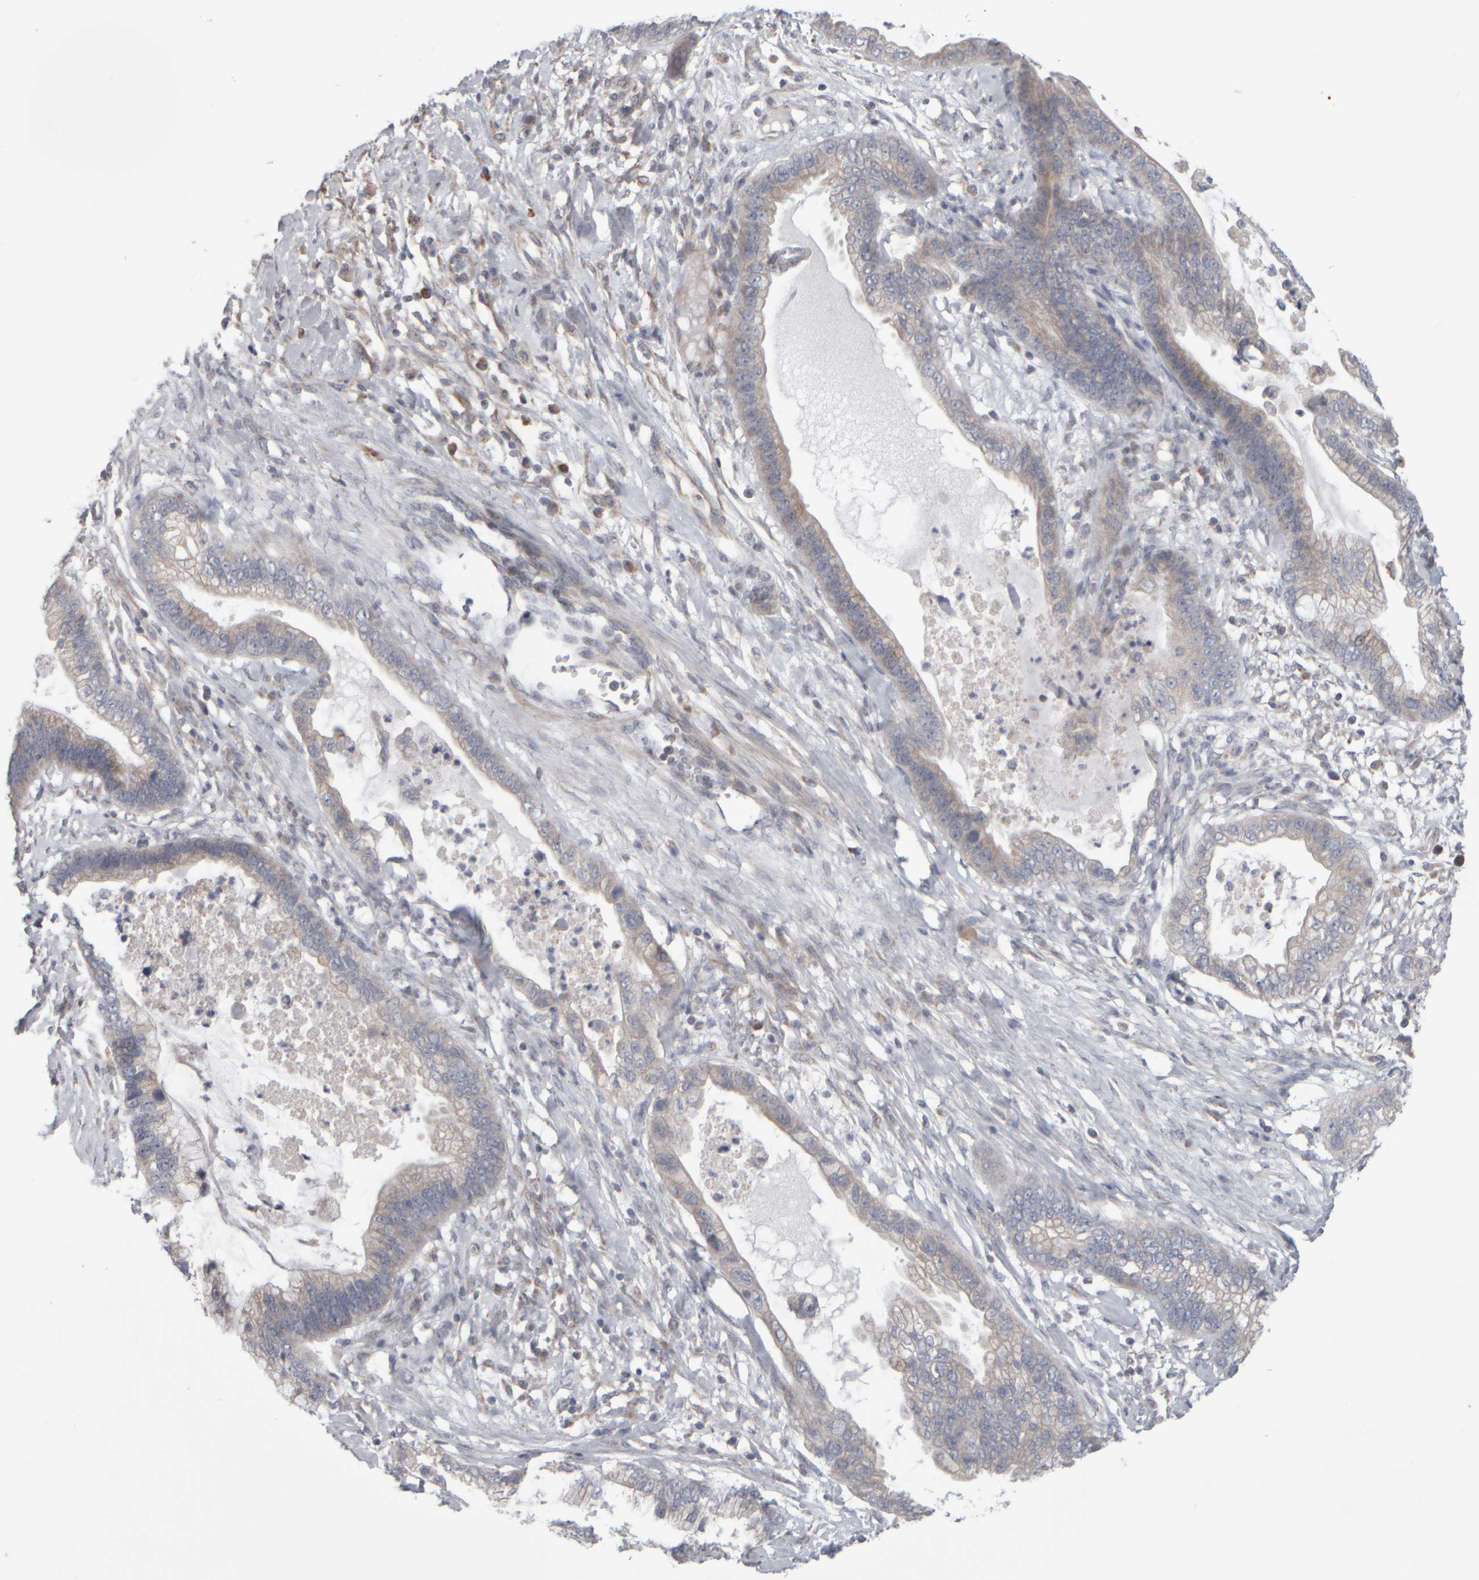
{"staining": {"intensity": "weak", "quantity": "<25%", "location": "cytoplasmic/membranous"}, "tissue": "cervical cancer", "cell_type": "Tumor cells", "image_type": "cancer", "snomed": [{"axis": "morphology", "description": "Adenocarcinoma, NOS"}, {"axis": "topography", "description": "Cervix"}], "caption": "DAB immunohistochemical staining of adenocarcinoma (cervical) reveals no significant staining in tumor cells.", "gene": "SCO1", "patient": {"sex": "female", "age": 44}}